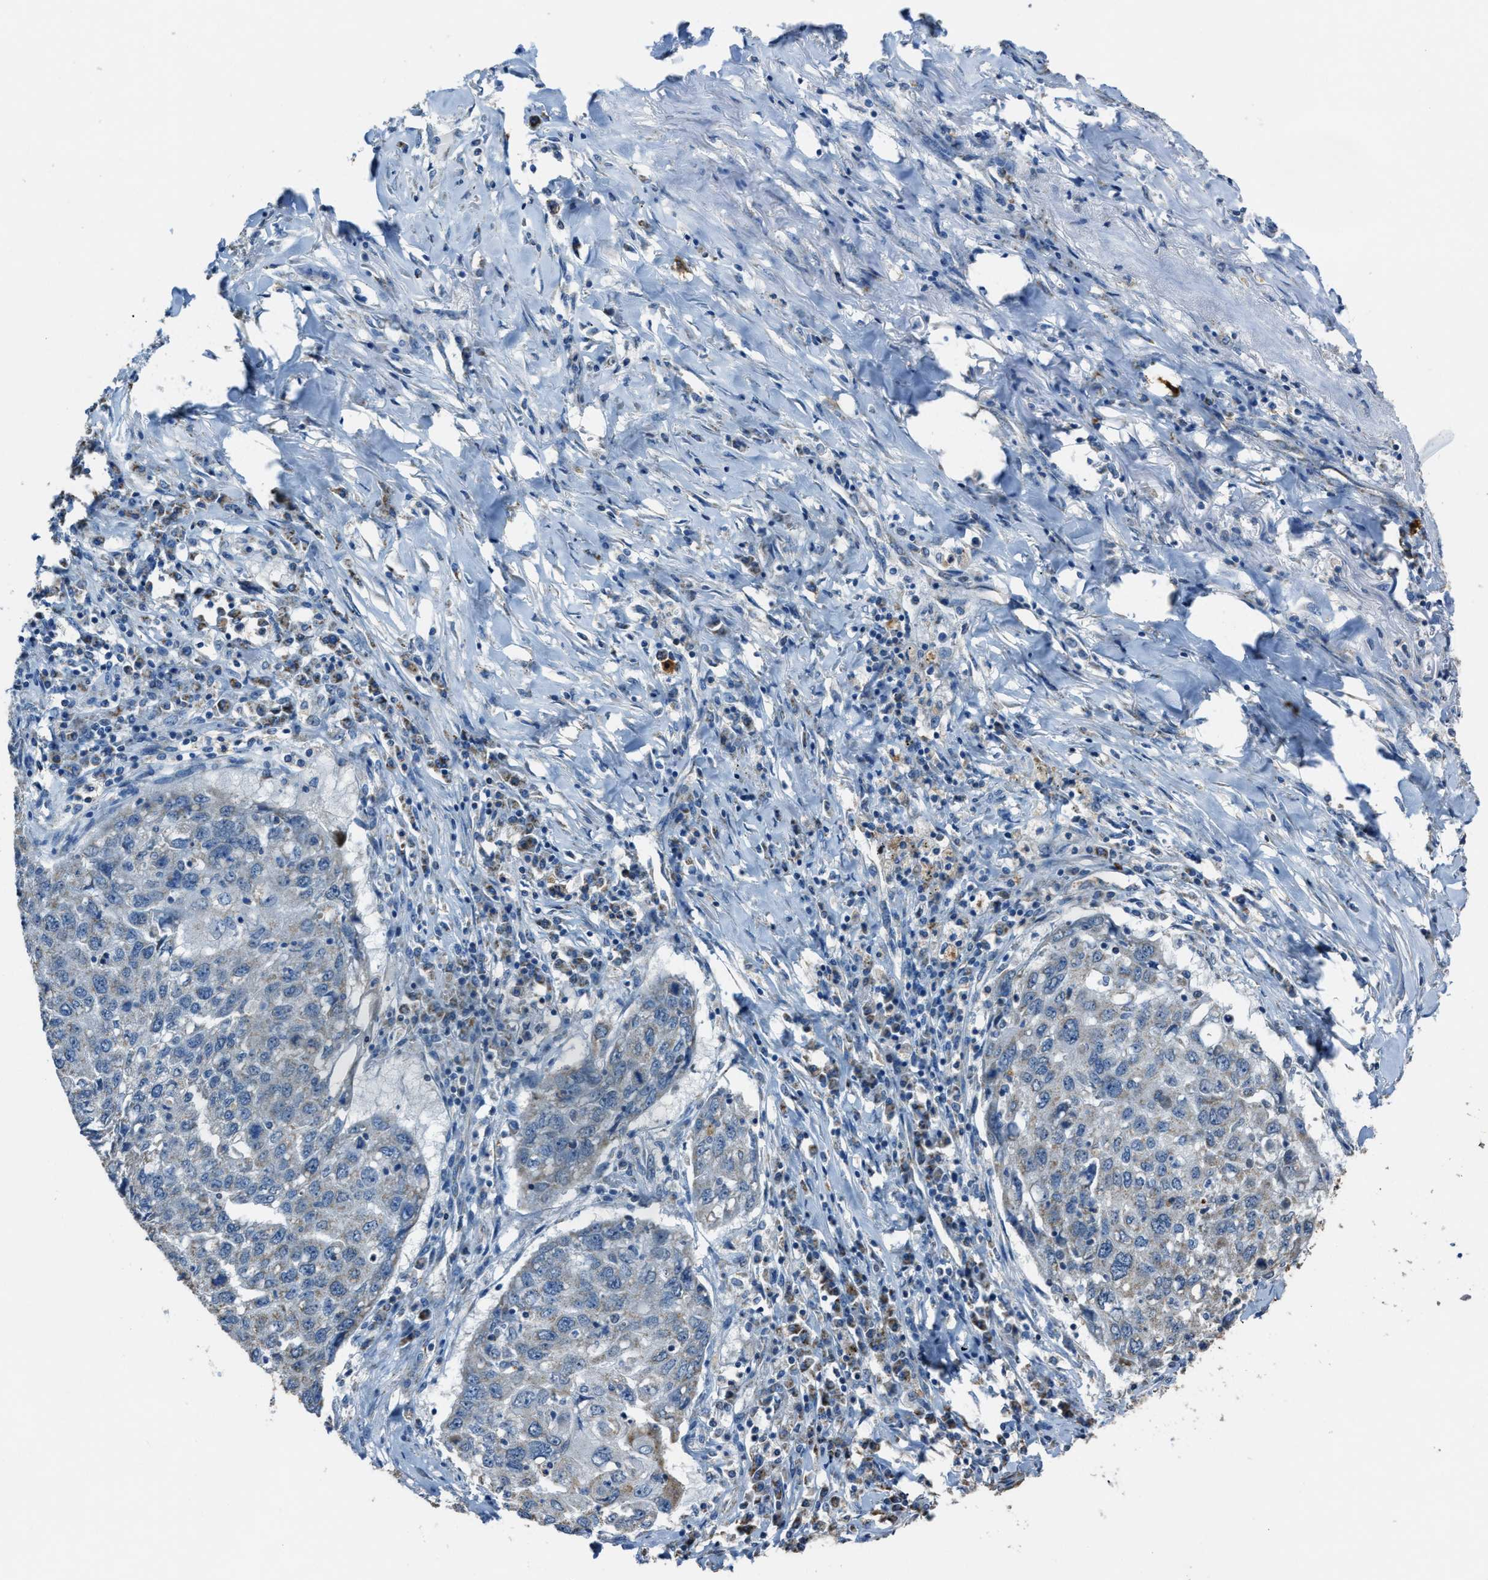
{"staining": {"intensity": "negative", "quantity": "none", "location": "none"}, "tissue": "lung cancer", "cell_type": "Tumor cells", "image_type": "cancer", "snomed": [{"axis": "morphology", "description": "Squamous cell carcinoma, NOS"}, {"axis": "topography", "description": "Lung"}], "caption": "DAB (3,3'-diaminobenzidine) immunohistochemical staining of squamous cell carcinoma (lung) demonstrates no significant positivity in tumor cells.", "gene": "SLC25A11", "patient": {"sex": "female", "age": 63}}